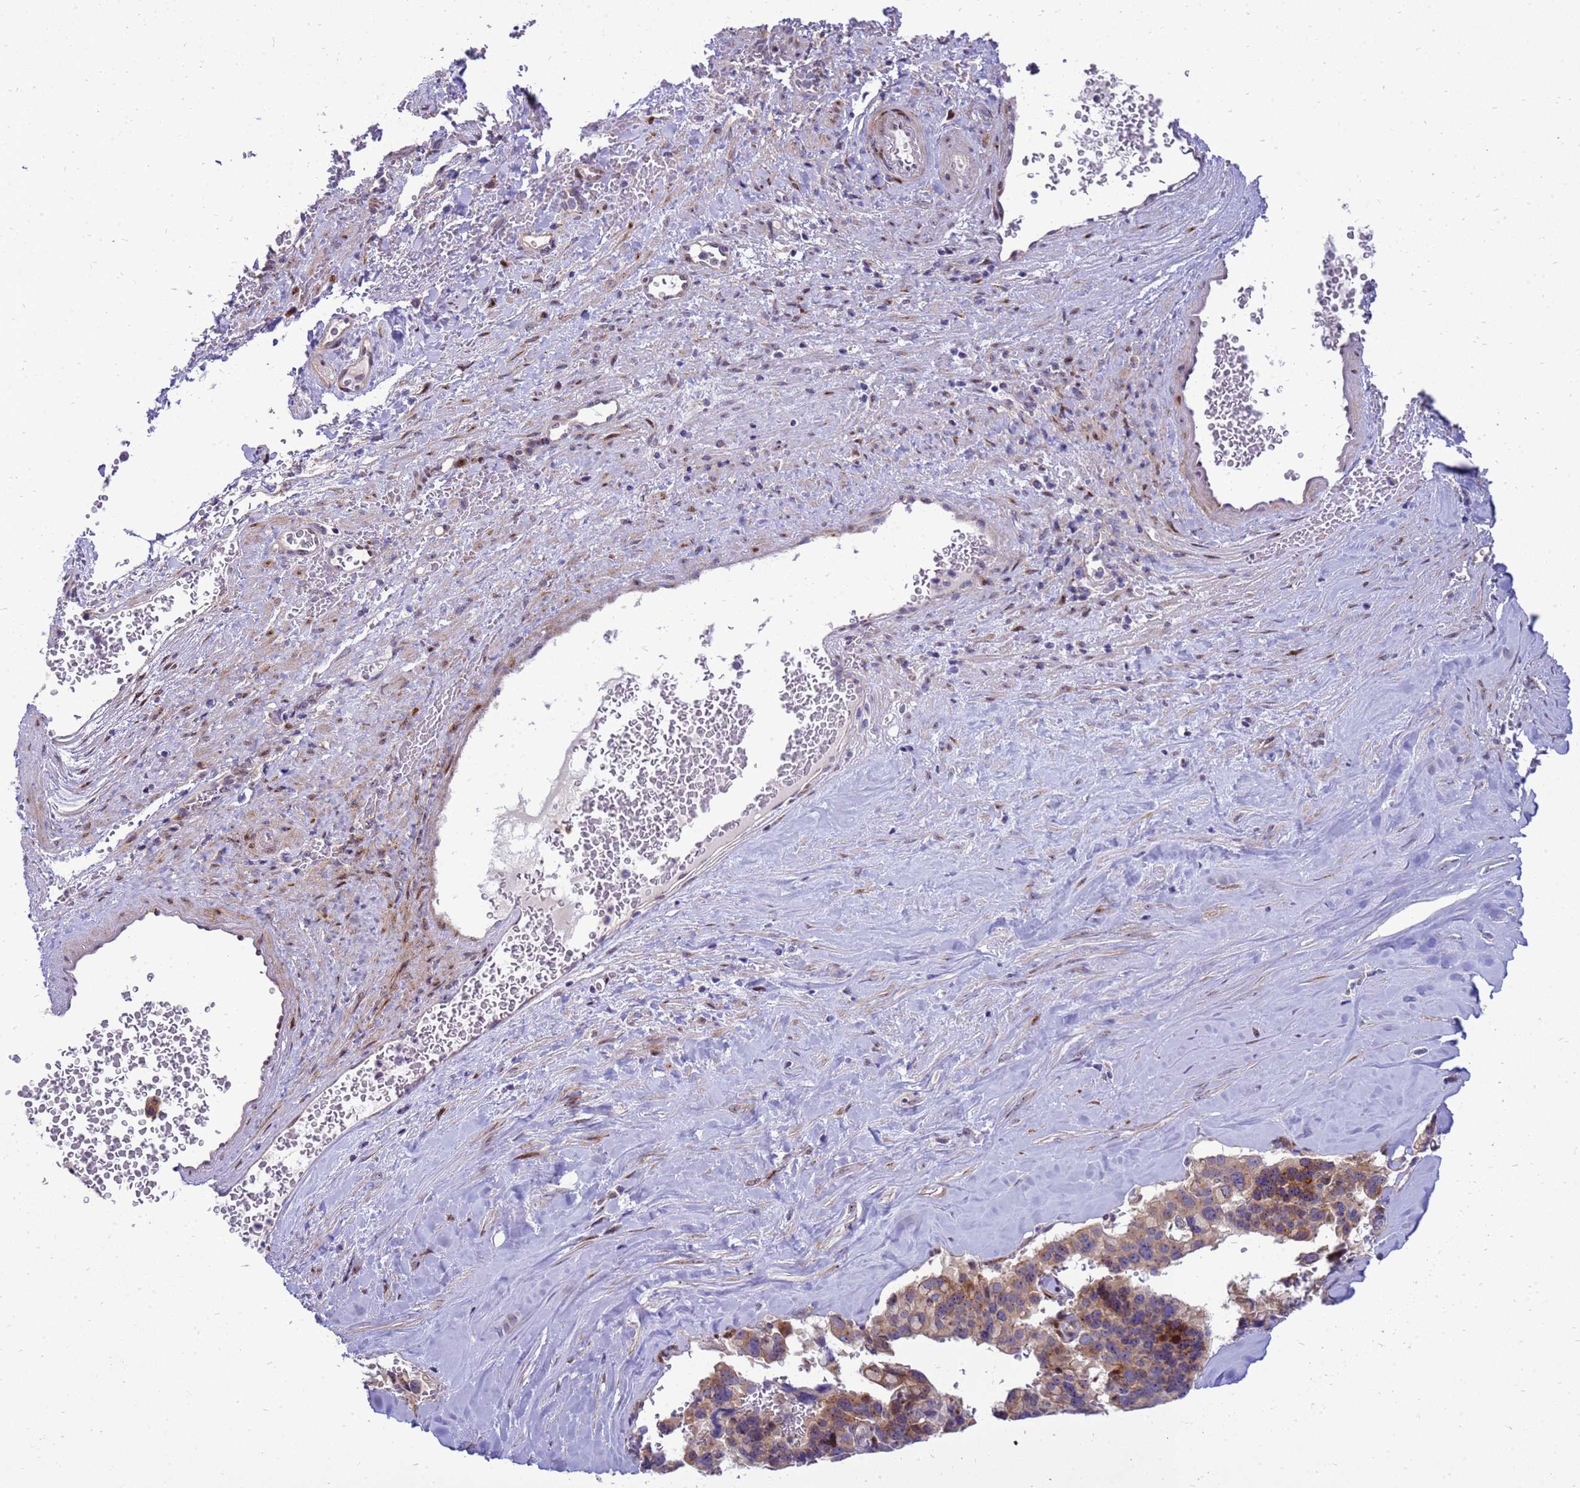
{"staining": {"intensity": "moderate", "quantity": ">75%", "location": "cytoplasmic/membranous"}, "tissue": "pancreatic cancer", "cell_type": "Tumor cells", "image_type": "cancer", "snomed": [{"axis": "morphology", "description": "Adenocarcinoma, NOS"}, {"axis": "topography", "description": "Pancreas"}], "caption": "Immunohistochemical staining of human pancreatic cancer (adenocarcinoma) displays medium levels of moderate cytoplasmic/membranous expression in approximately >75% of tumor cells.", "gene": "RSPO1", "patient": {"sex": "male", "age": 65}}